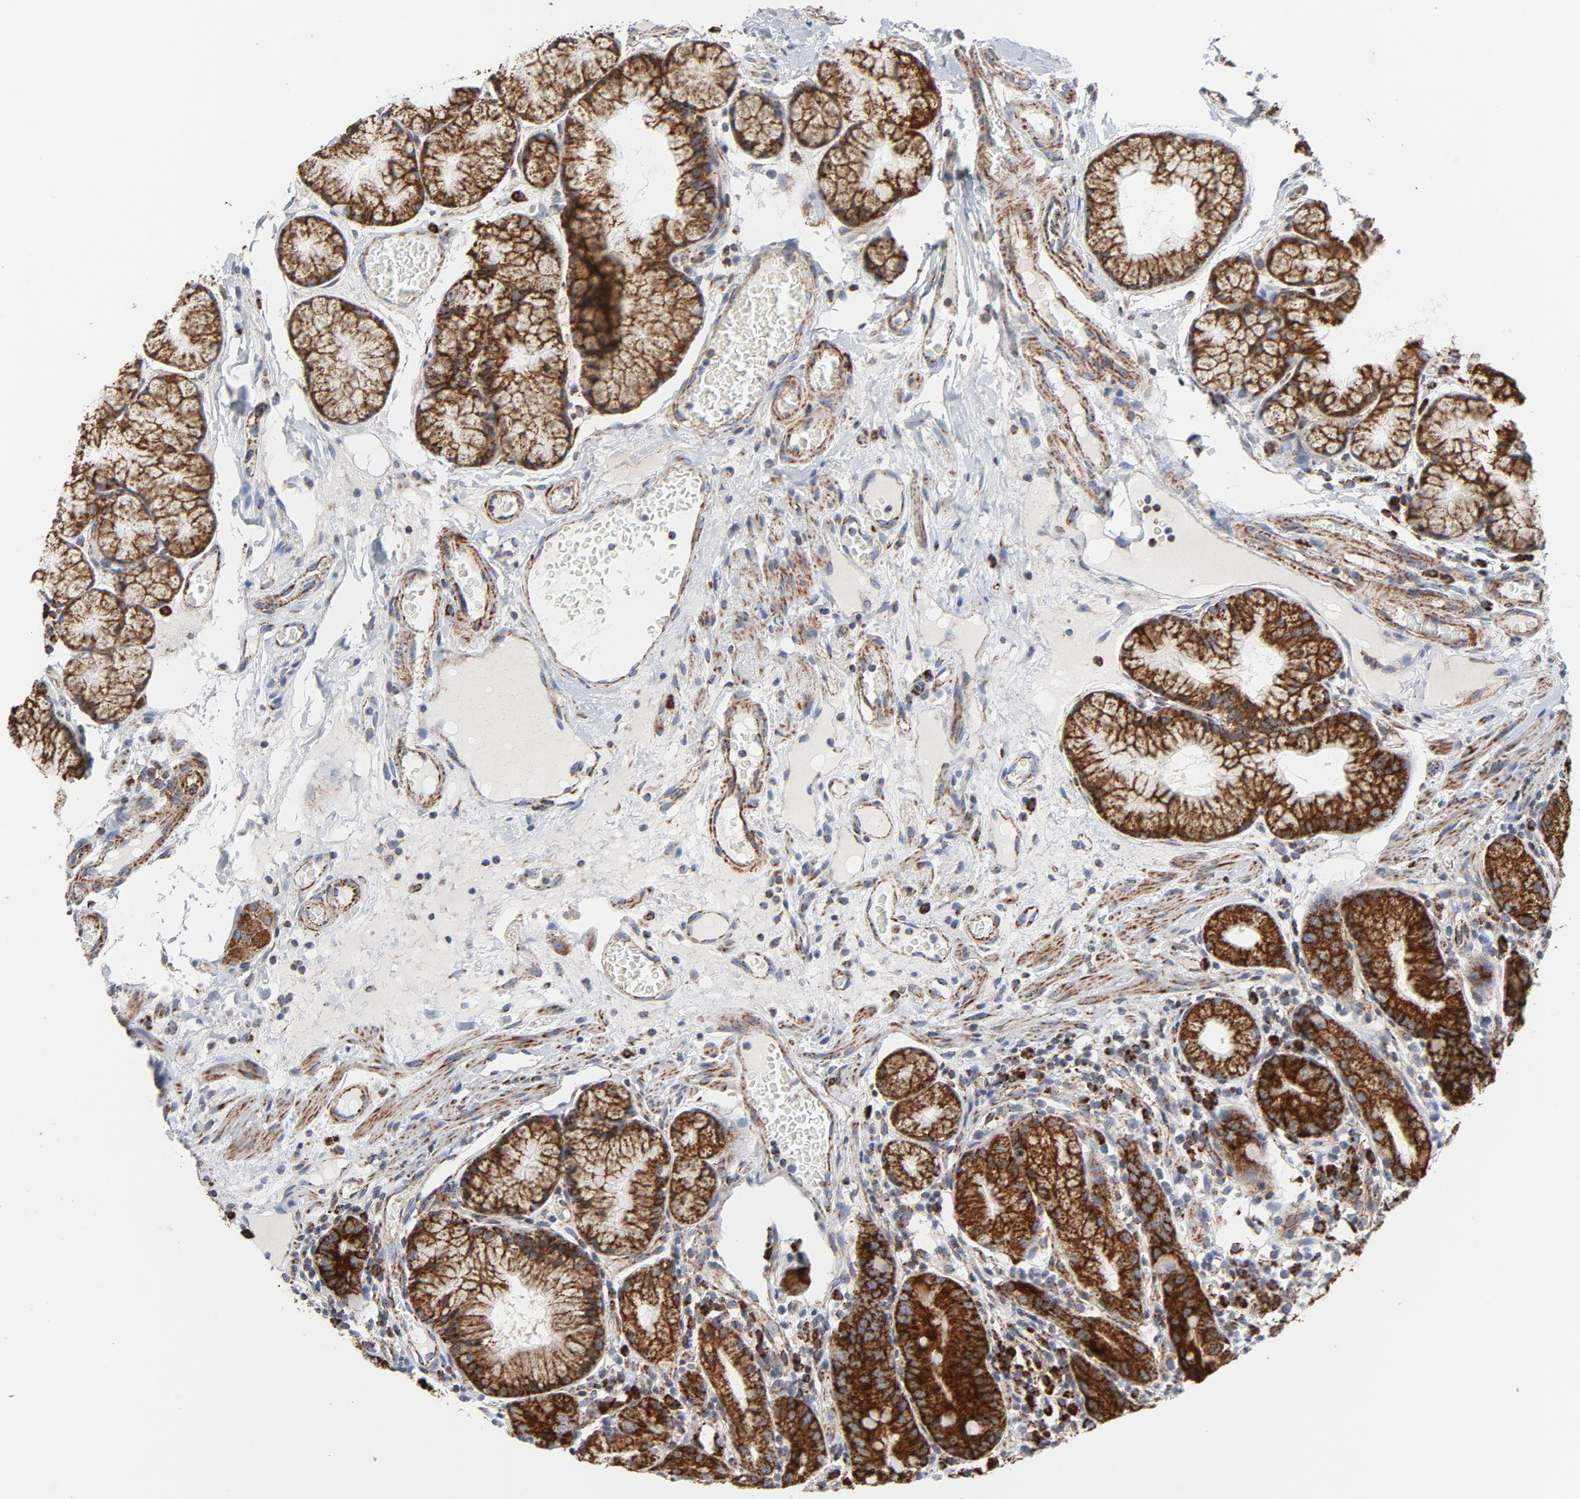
{"staining": {"intensity": "strong", "quantity": ">75%", "location": "cytoplasmic/membranous"}, "tissue": "duodenum", "cell_type": "Glandular cells", "image_type": "normal", "snomed": [{"axis": "morphology", "description": "Normal tissue, NOS"}, {"axis": "topography", "description": "Duodenum"}], "caption": "Immunohistochemical staining of benign duodenum demonstrates strong cytoplasmic/membranous protein expression in about >75% of glandular cells.", "gene": "CYCS", "patient": {"sex": "male", "age": 50}}